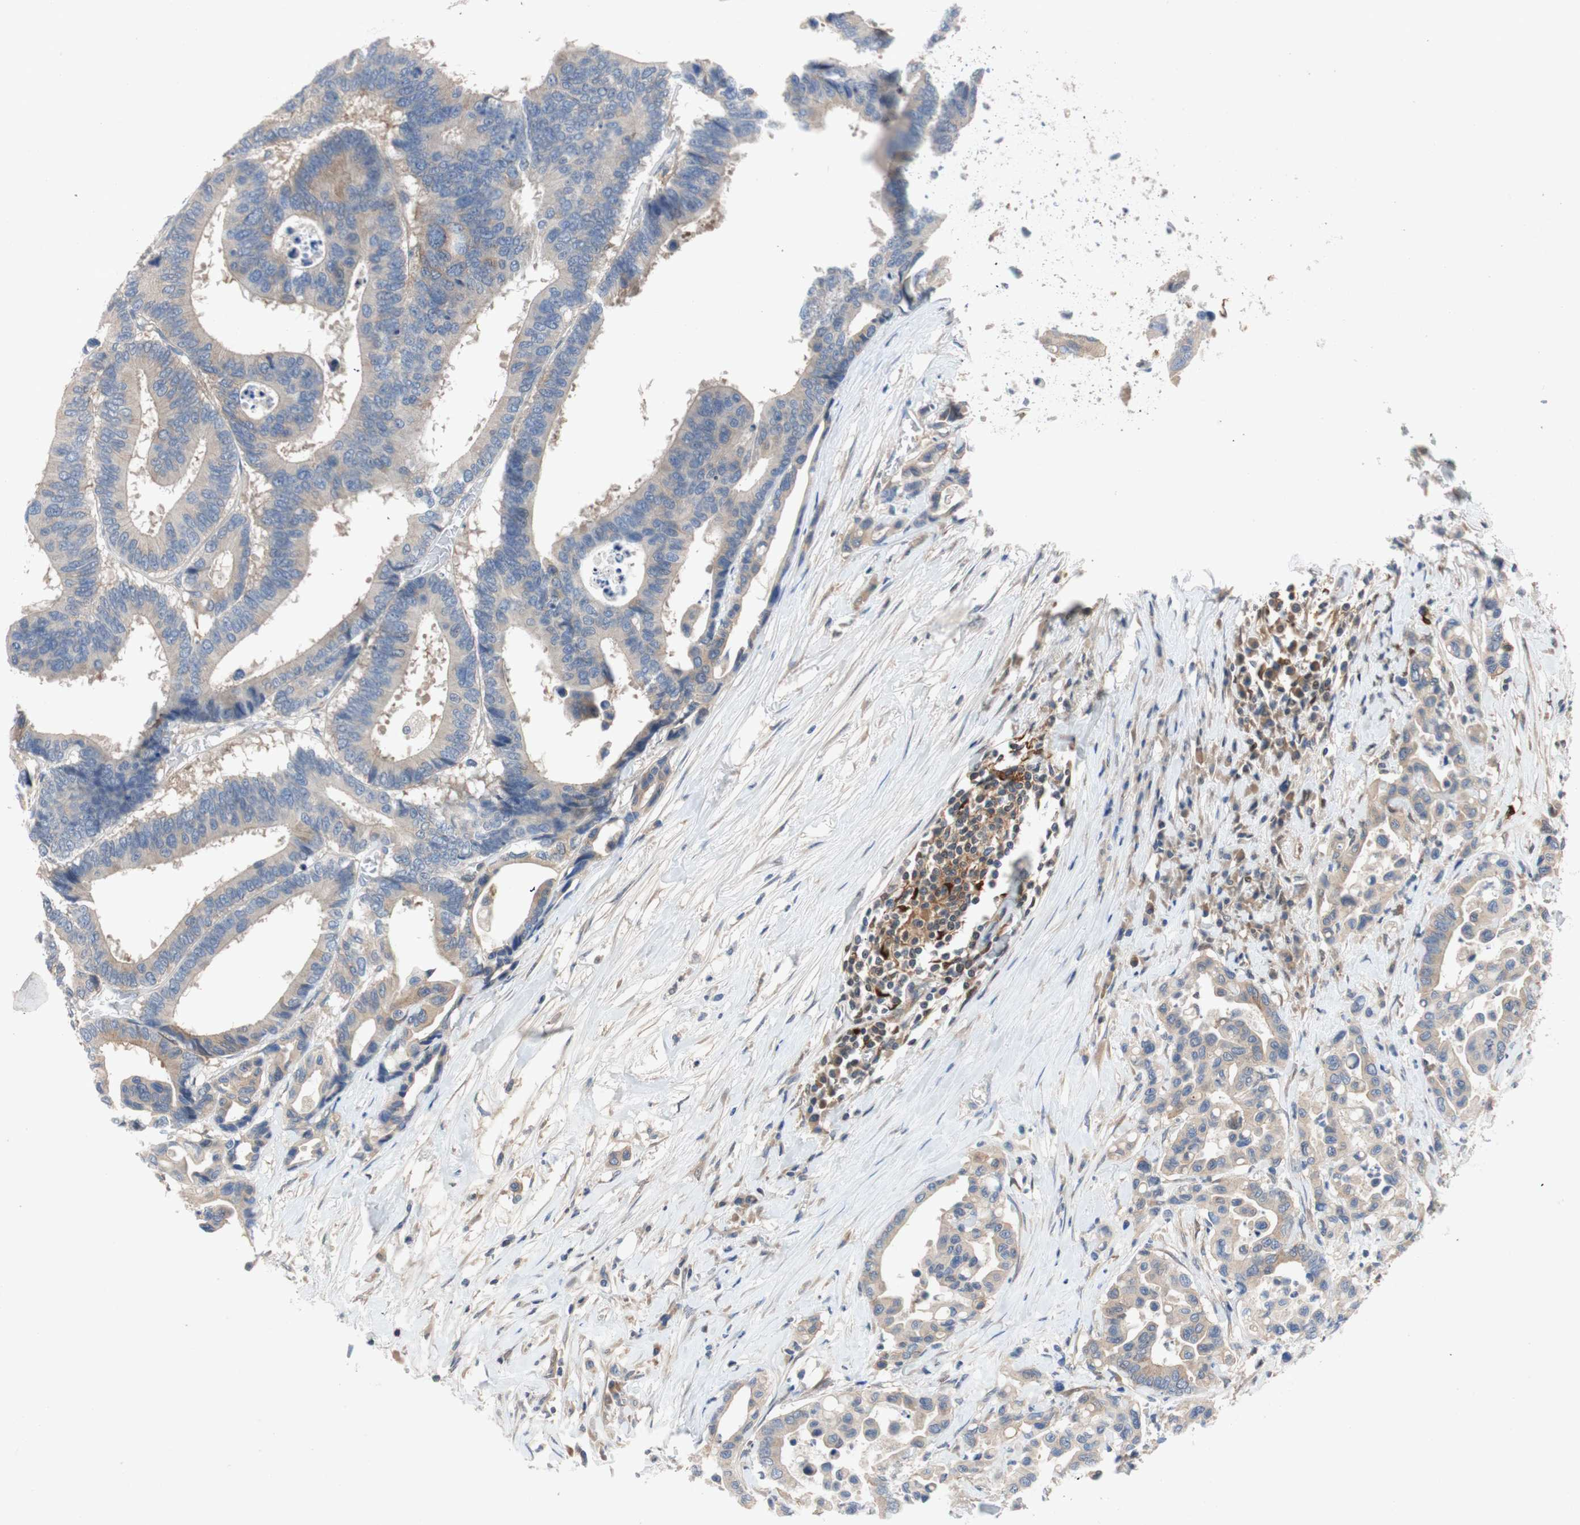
{"staining": {"intensity": "weak", "quantity": "25%-75%", "location": "cytoplasmic/membranous"}, "tissue": "colorectal cancer", "cell_type": "Tumor cells", "image_type": "cancer", "snomed": [{"axis": "morphology", "description": "Normal tissue, NOS"}, {"axis": "morphology", "description": "Adenocarcinoma, NOS"}, {"axis": "topography", "description": "Colon"}], "caption": "Immunohistochemical staining of human adenocarcinoma (colorectal) exhibits low levels of weak cytoplasmic/membranous protein staining in approximately 25%-75% of tumor cells. (DAB (3,3'-diaminobenzidine) IHC with brightfield microscopy, high magnification).", "gene": "RELB", "patient": {"sex": "male", "age": 82}}